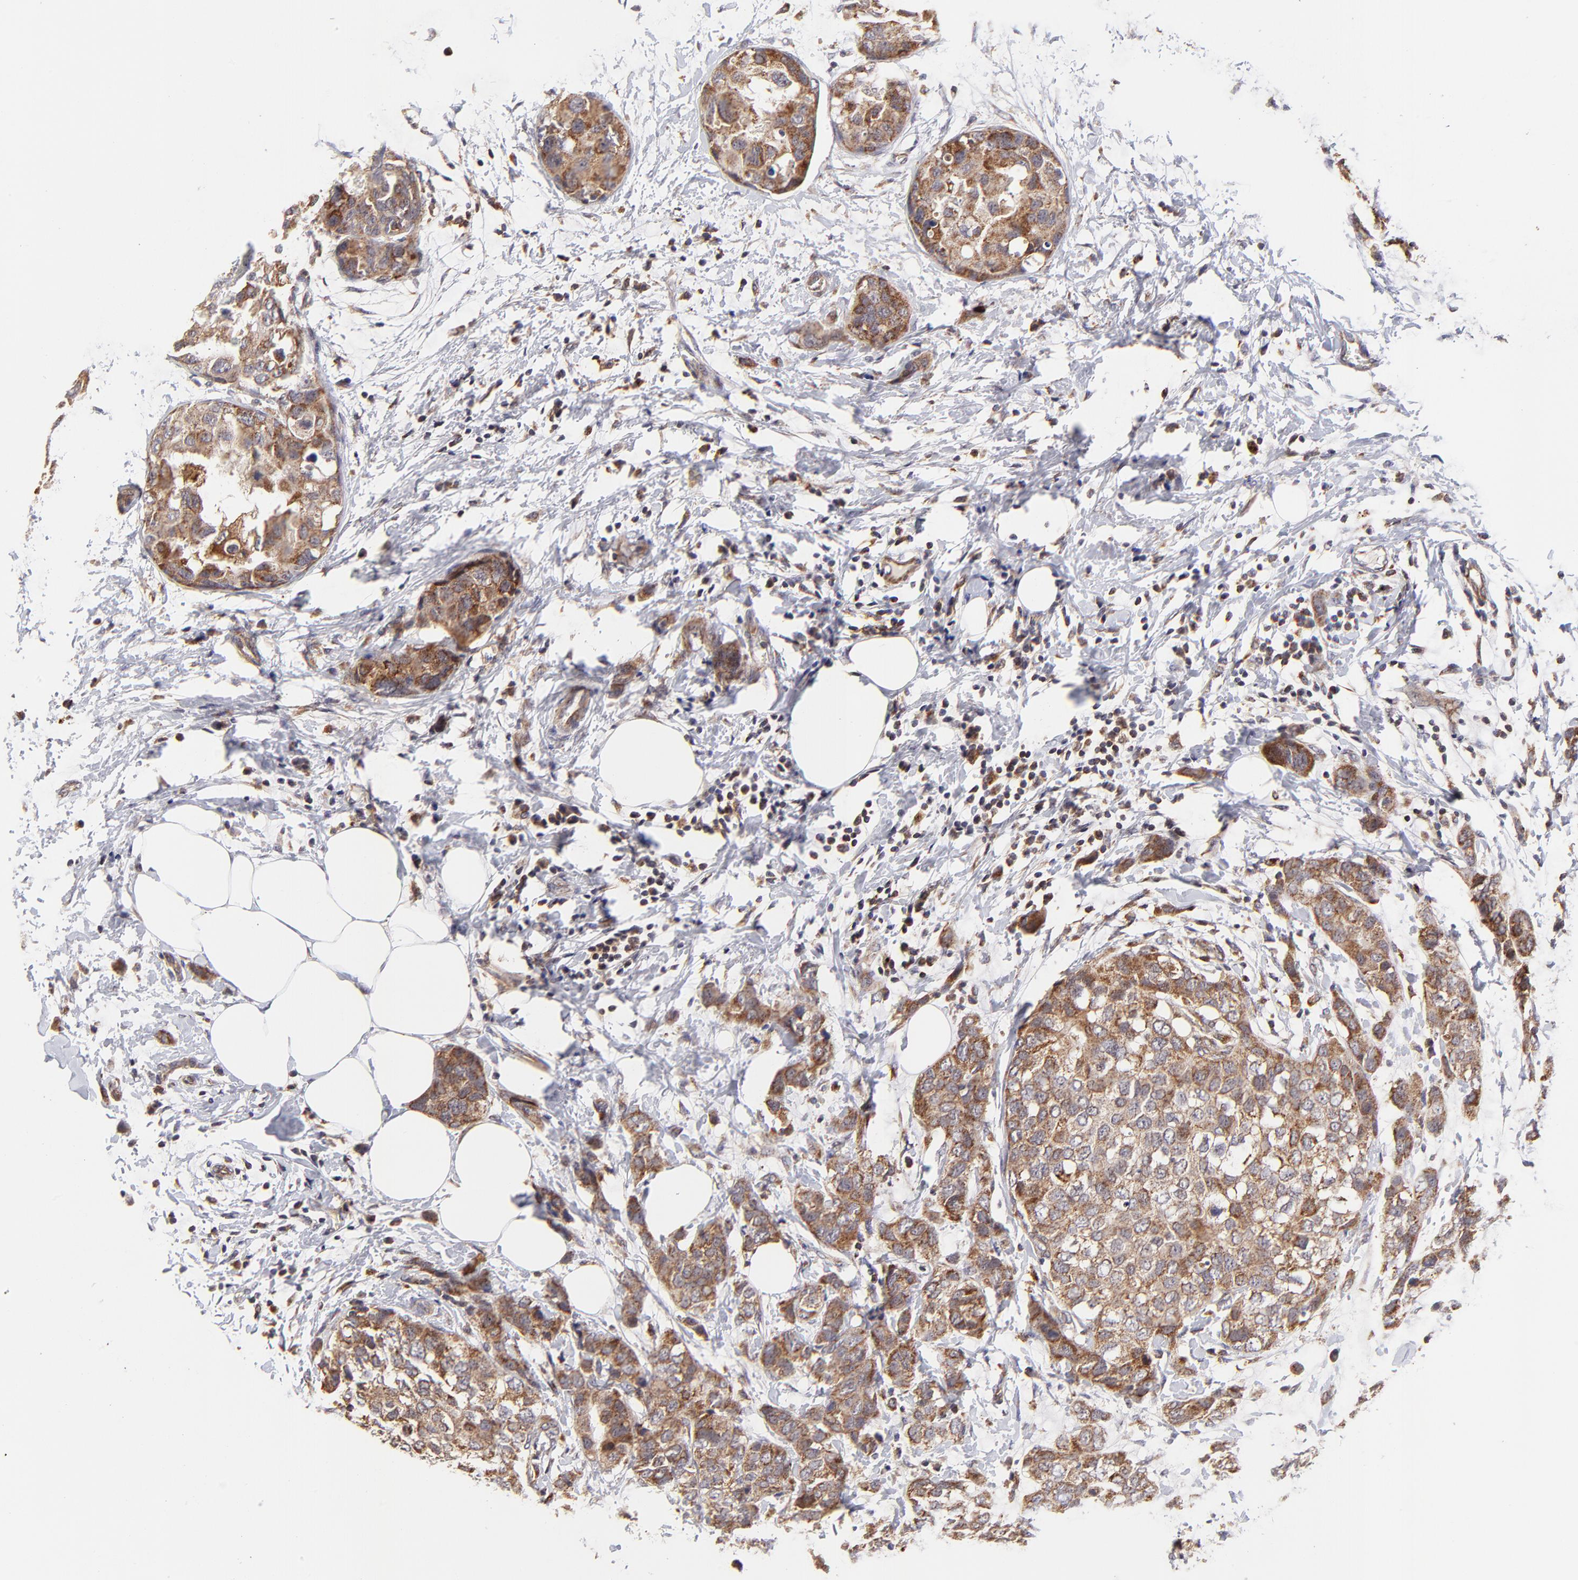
{"staining": {"intensity": "moderate", "quantity": ">75%", "location": "cytoplasmic/membranous"}, "tissue": "breast cancer", "cell_type": "Tumor cells", "image_type": "cancer", "snomed": [{"axis": "morphology", "description": "Normal tissue, NOS"}, {"axis": "morphology", "description": "Duct carcinoma"}, {"axis": "topography", "description": "Breast"}], "caption": "This is a histology image of immunohistochemistry staining of breast invasive ductal carcinoma, which shows moderate staining in the cytoplasmic/membranous of tumor cells.", "gene": "MAP2K7", "patient": {"sex": "female", "age": 50}}